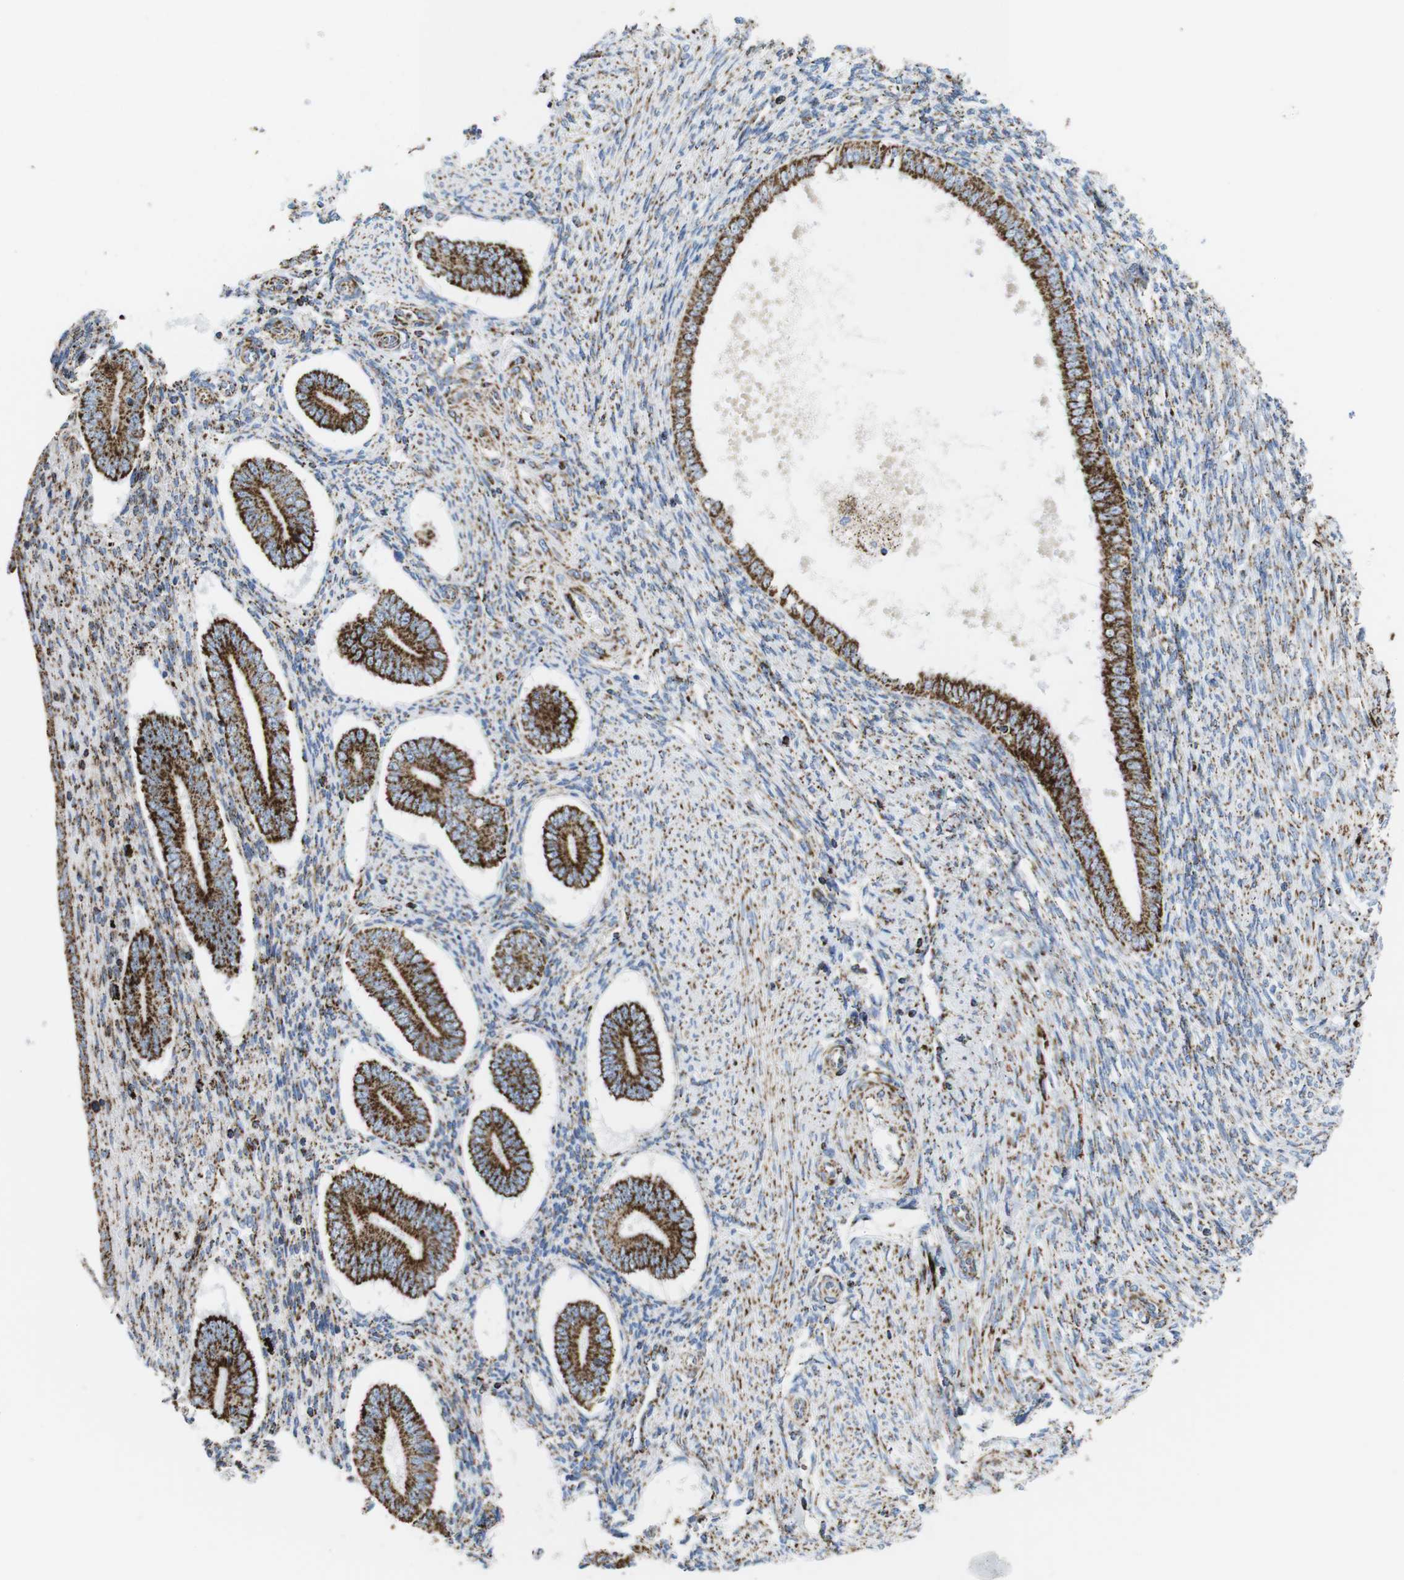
{"staining": {"intensity": "moderate", "quantity": ">75%", "location": "cytoplasmic/membranous"}, "tissue": "endometrium", "cell_type": "Cells in endometrial stroma", "image_type": "normal", "snomed": [{"axis": "morphology", "description": "Normal tissue, NOS"}, {"axis": "topography", "description": "Endometrium"}], "caption": "Cells in endometrial stroma display medium levels of moderate cytoplasmic/membranous positivity in approximately >75% of cells in unremarkable human endometrium. (DAB = brown stain, brightfield microscopy at high magnification).", "gene": "ATP5PO", "patient": {"sex": "female", "age": 42}}